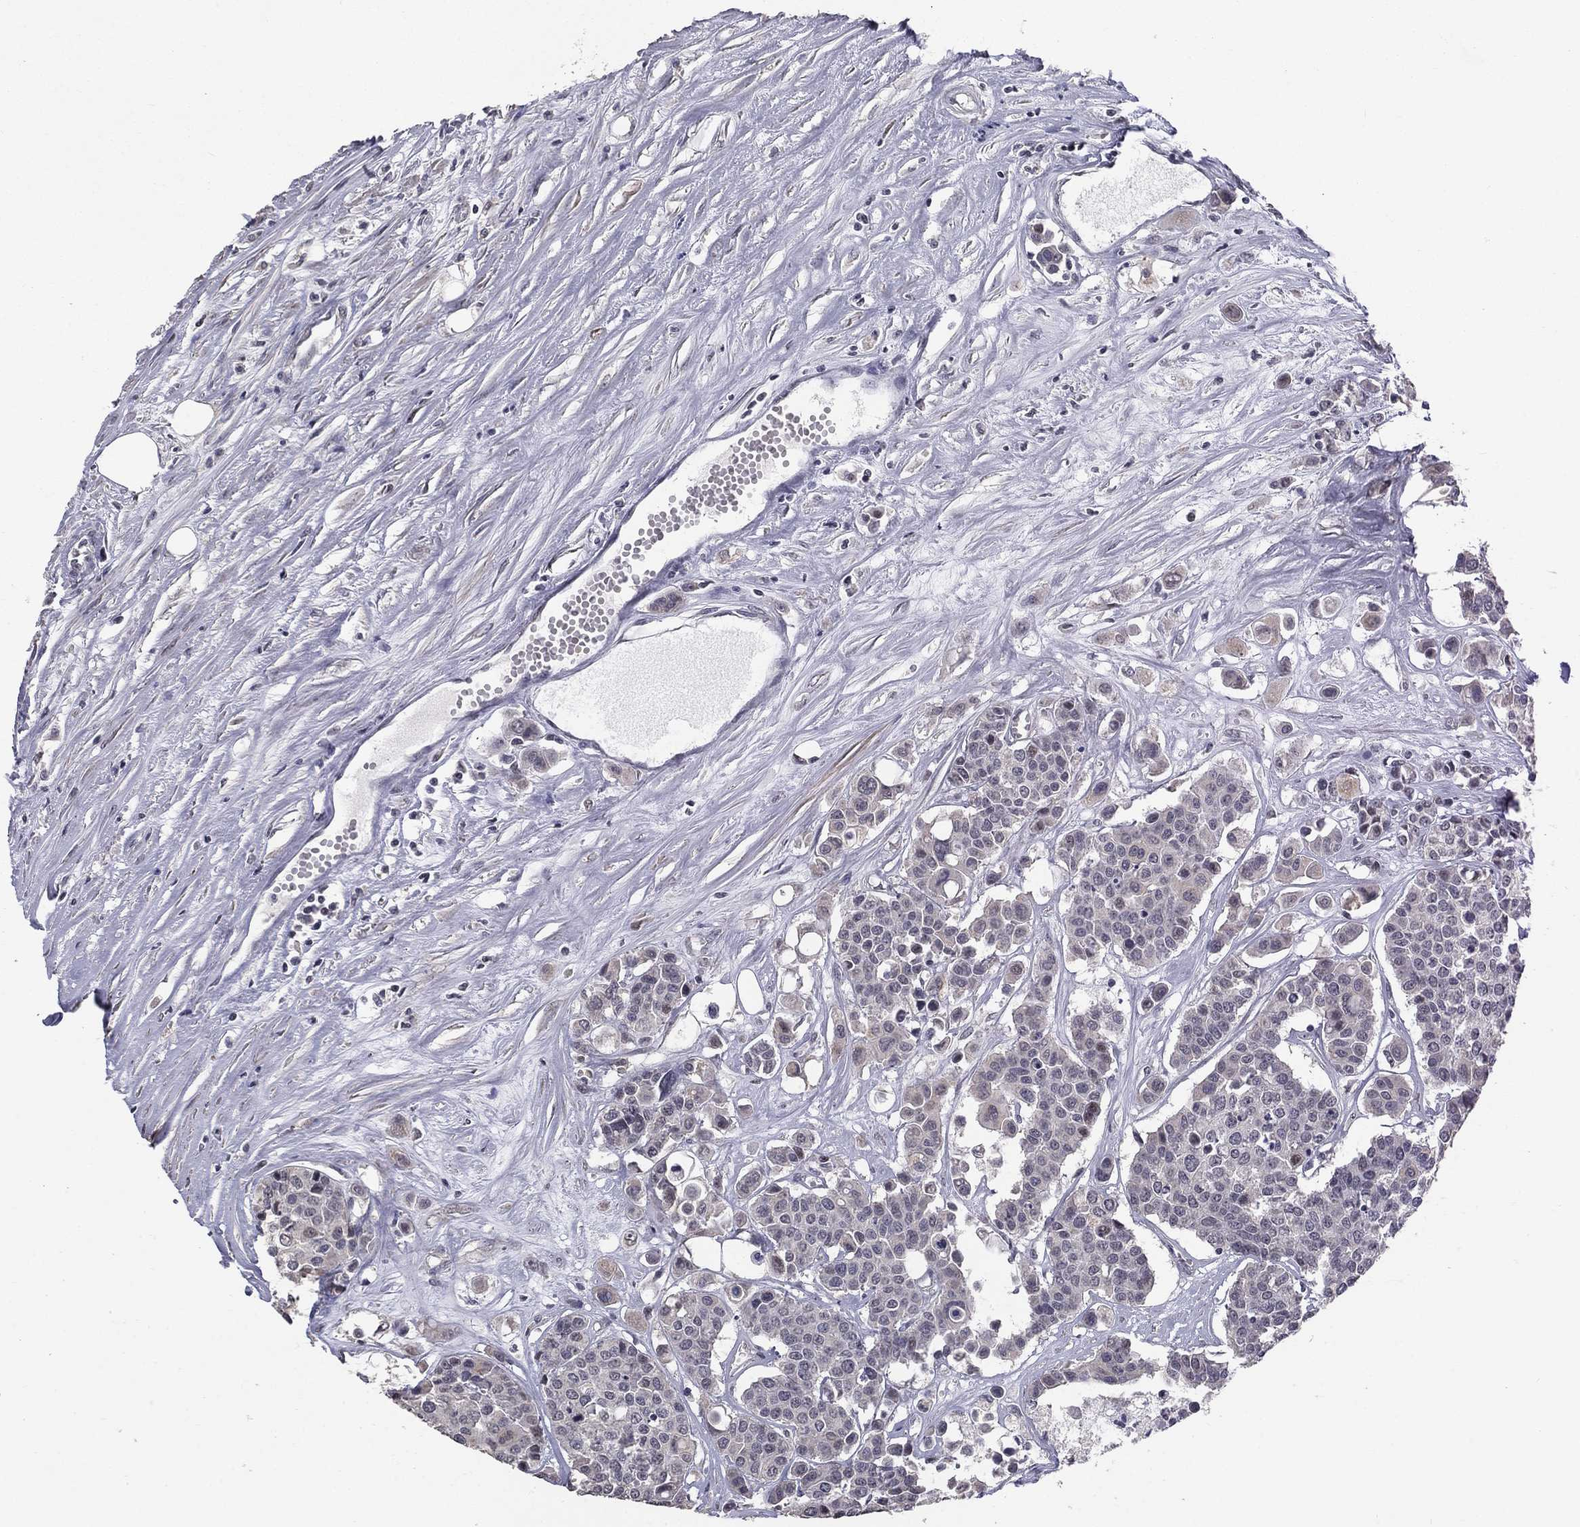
{"staining": {"intensity": "negative", "quantity": "none", "location": "none"}, "tissue": "carcinoid", "cell_type": "Tumor cells", "image_type": "cancer", "snomed": [{"axis": "morphology", "description": "Carcinoid, malignant, NOS"}, {"axis": "topography", "description": "Colon"}], "caption": "This is a histopathology image of immunohistochemistry (IHC) staining of carcinoid, which shows no staining in tumor cells.", "gene": "SPATA33", "patient": {"sex": "male", "age": 81}}